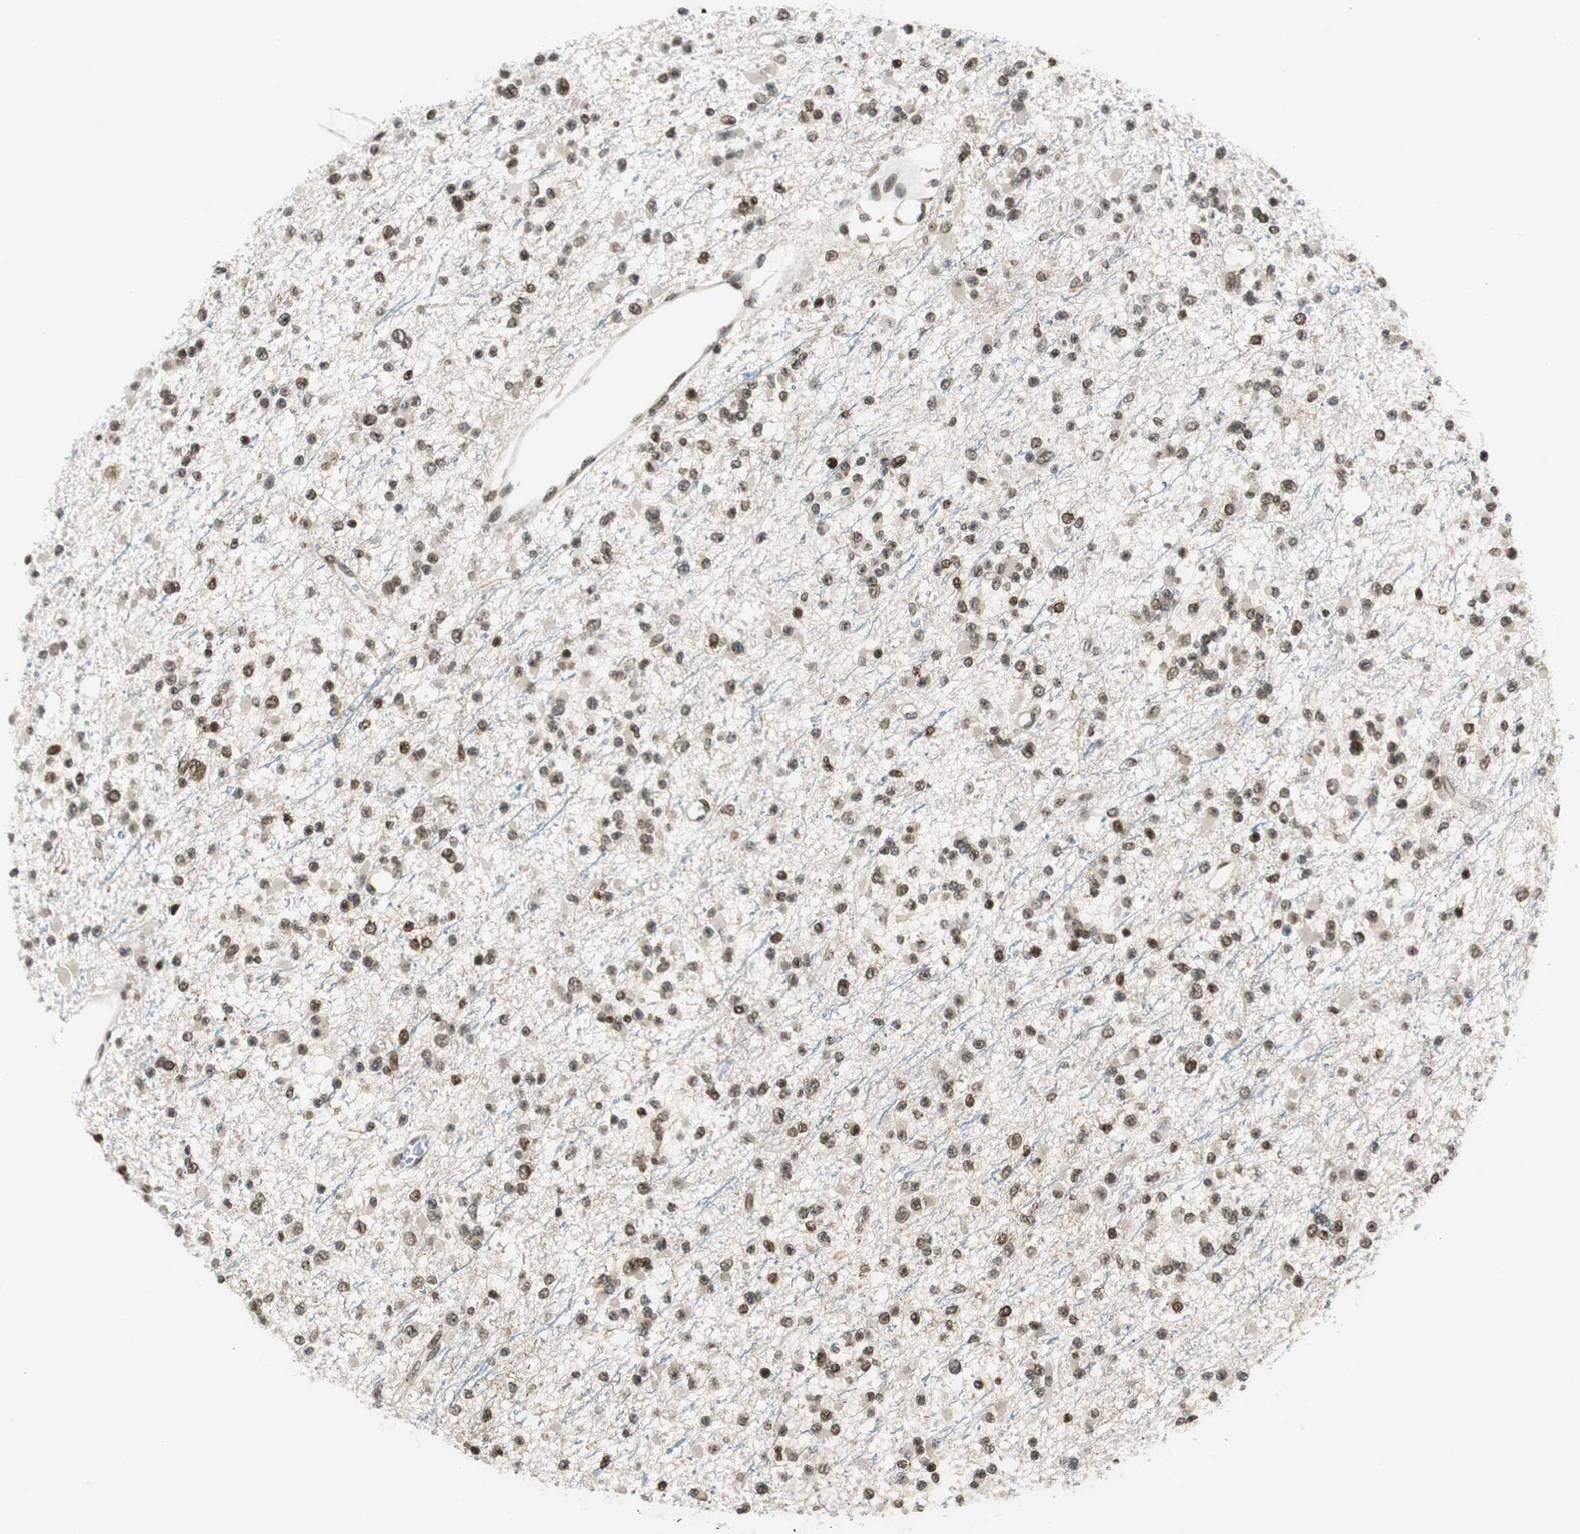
{"staining": {"intensity": "moderate", "quantity": ">75%", "location": "nuclear"}, "tissue": "glioma", "cell_type": "Tumor cells", "image_type": "cancer", "snomed": [{"axis": "morphology", "description": "Glioma, malignant, Low grade"}, {"axis": "topography", "description": "Brain"}], "caption": "Immunohistochemistry (DAB (3,3'-diaminobenzidine)) staining of glioma displays moderate nuclear protein staining in approximately >75% of tumor cells.", "gene": "RING1", "patient": {"sex": "female", "age": 22}}